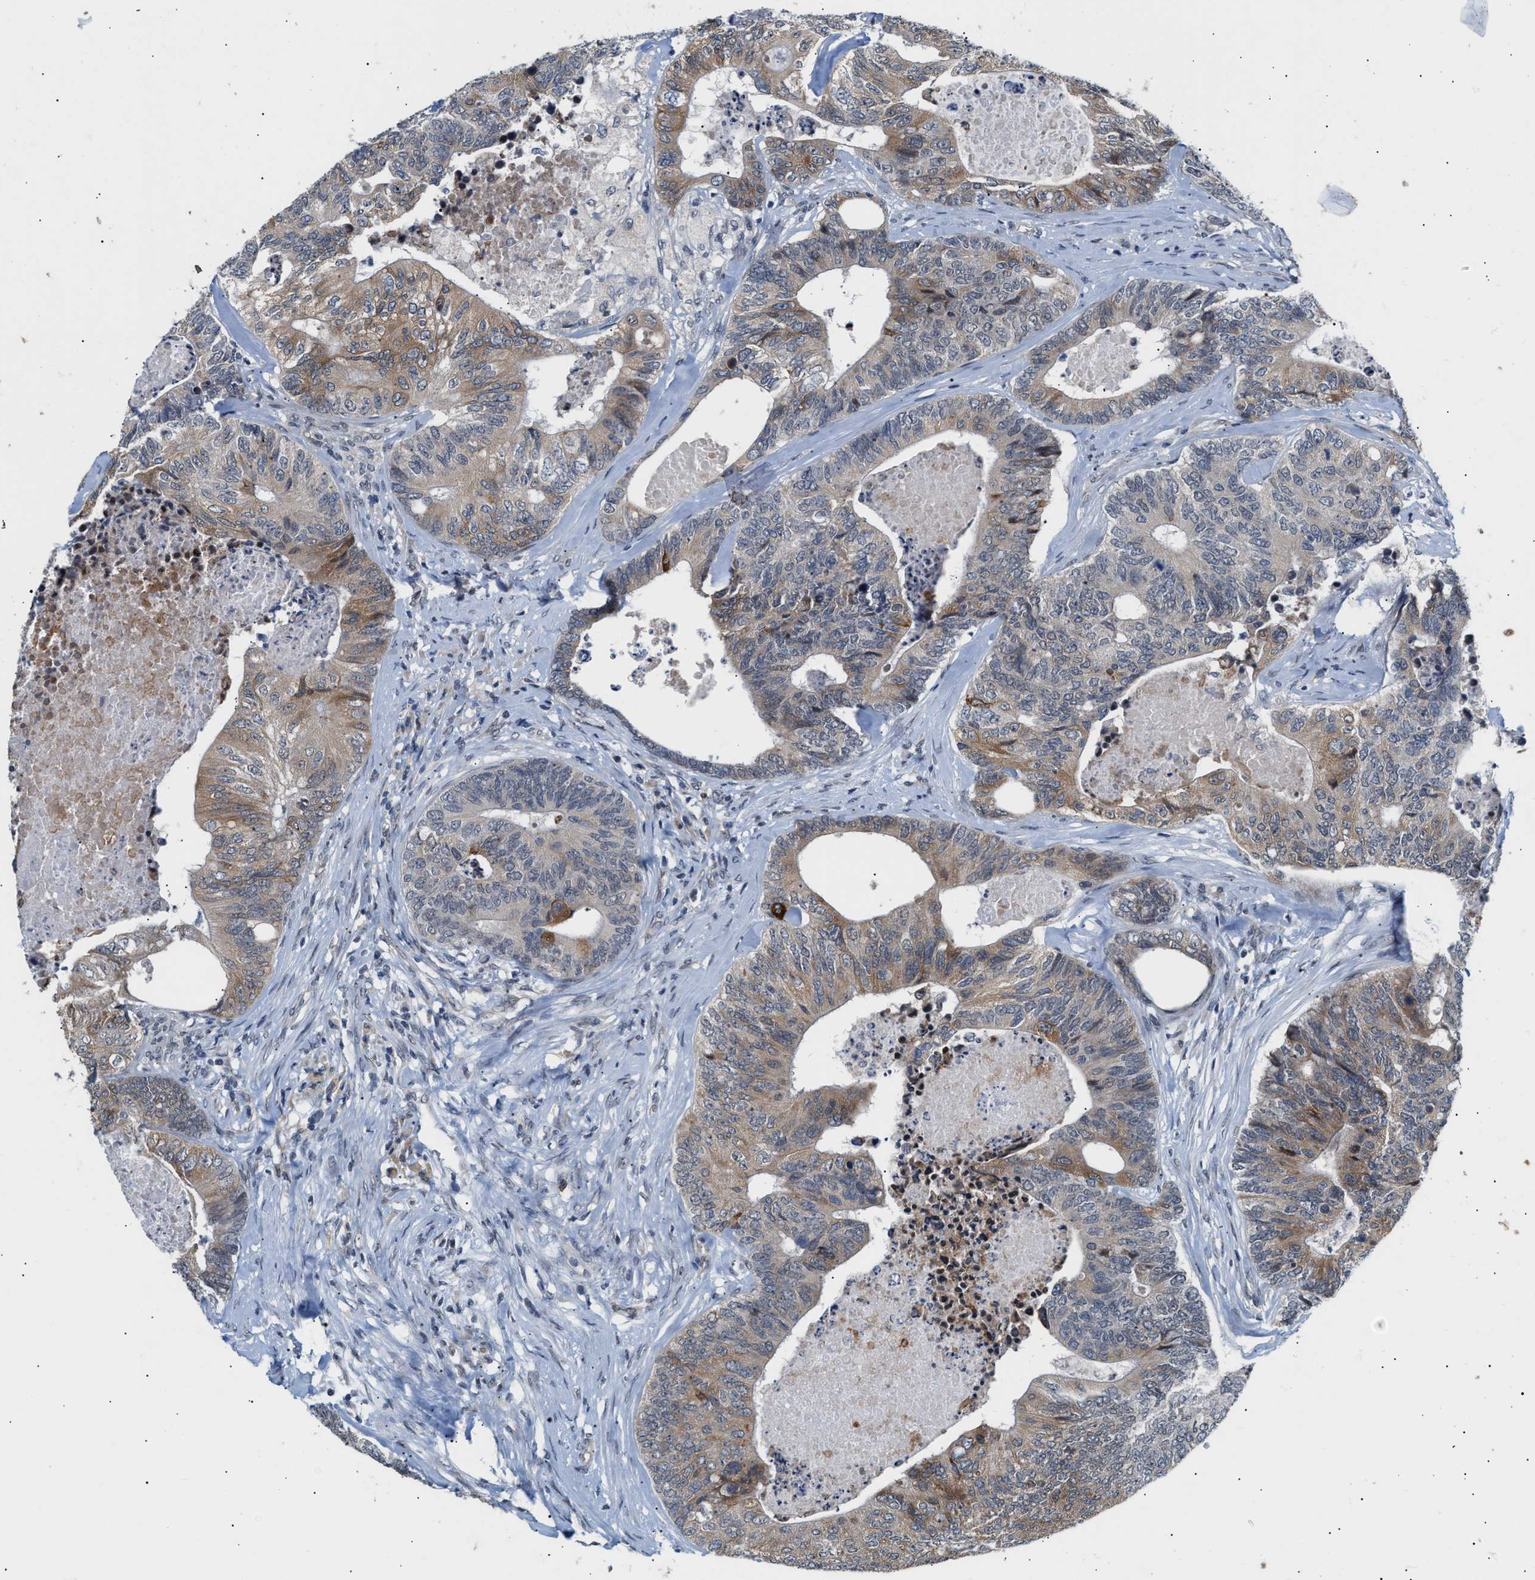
{"staining": {"intensity": "weak", "quantity": ">75%", "location": "cytoplasmic/membranous"}, "tissue": "colorectal cancer", "cell_type": "Tumor cells", "image_type": "cancer", "snomed": [{"axis": "morphology", "description": "Adenocarcinoma, NOS"}, {"axis": "topography", "description": "Colon"}], "caption": "Protein staining of colorectal cancer (adenocarcinoma) tissue exhibits weak cytoplasmic/membranous expression in about >75% of tumor cells. (Brightfield microscopy of DAB IHC at high magnification).", "gene": "TXNRD3", "patient": {"sex": "female", "age": 67}}